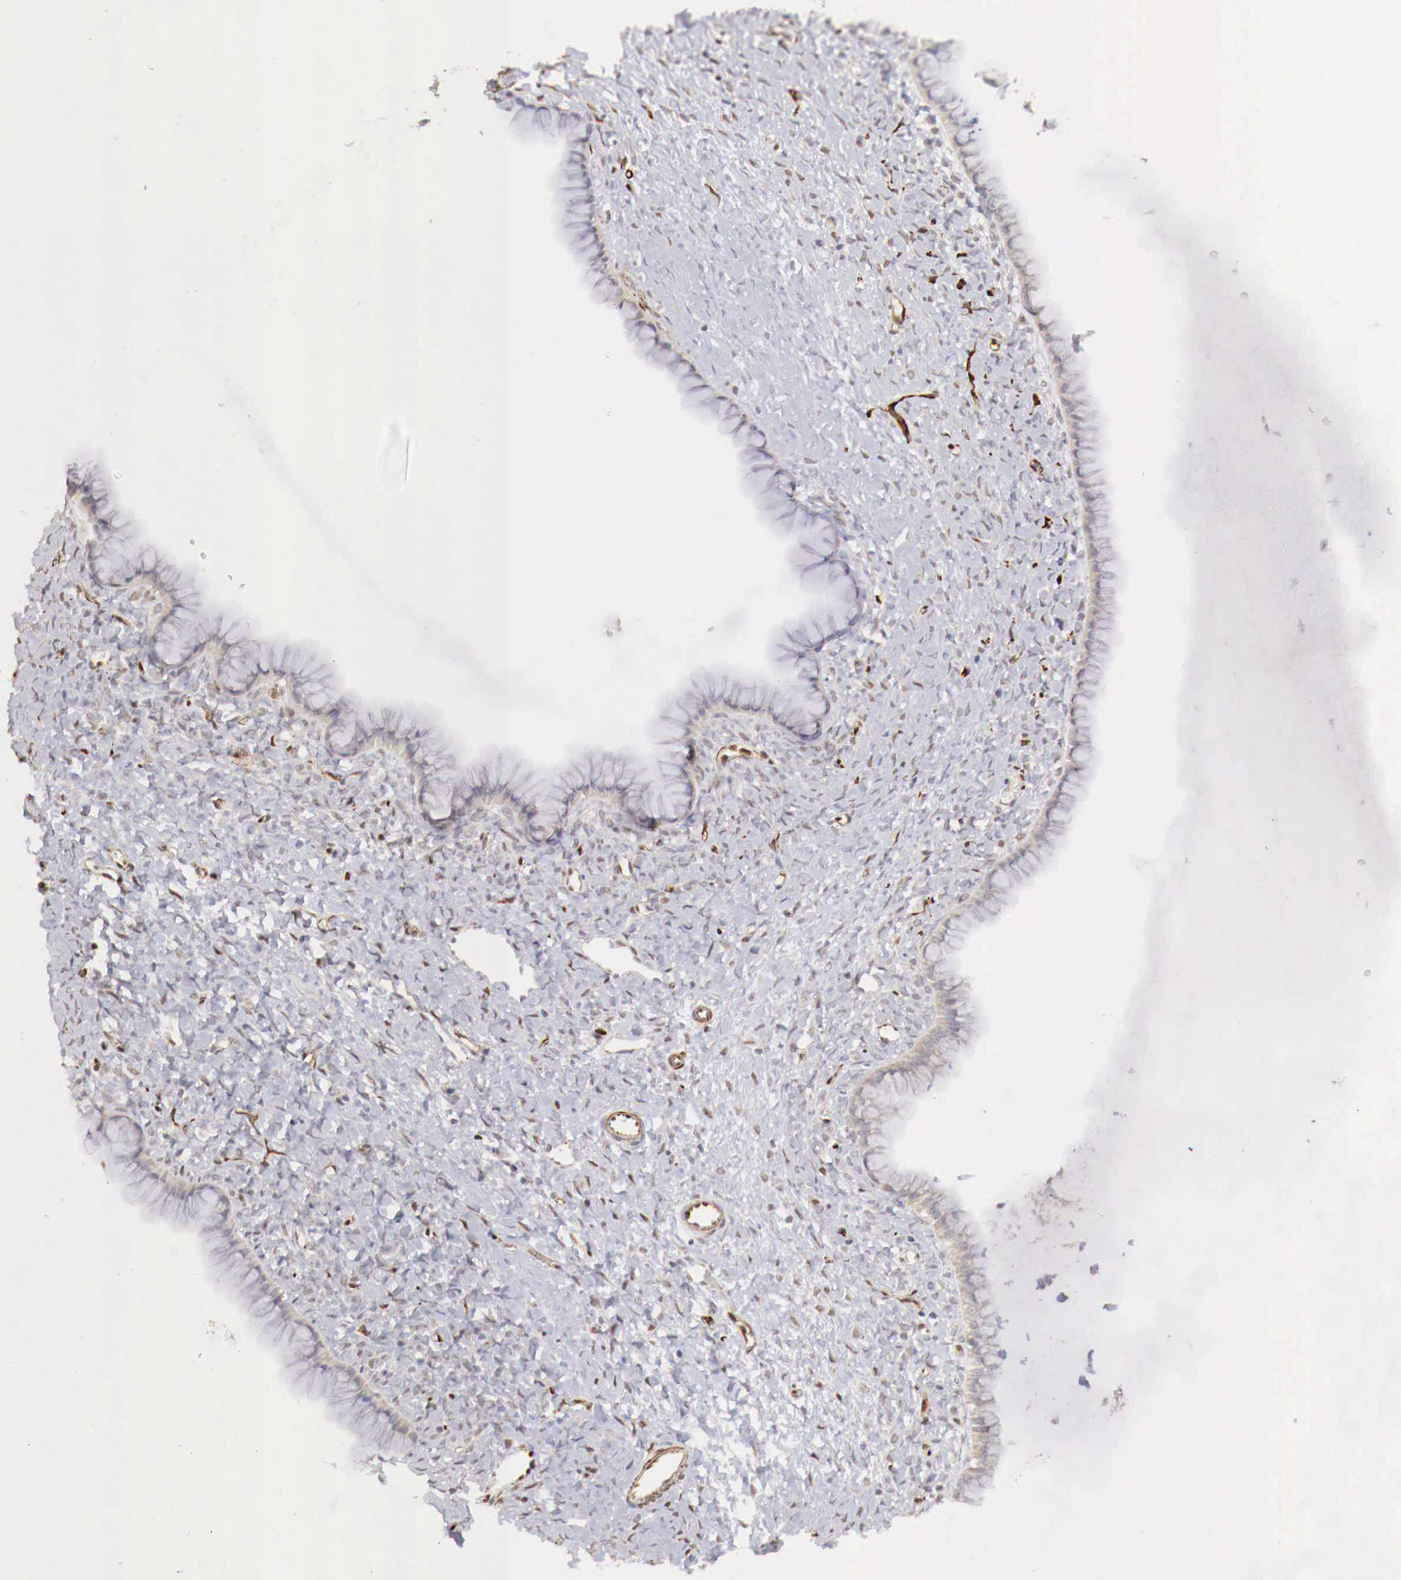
{"staining": {"intensity": "weak", "quantity": "25%-75%", "location": "cytoplasmic/membranous"}, "tissue": "ovarian cancer", "cell_type": "Tumor cells", "image_type": "cancer", "snomed": [{"axis": "morphology", "description": "Cystadenocarcinoma, mucinous, NOS"}, {"axis": "topography", "description": "Ovary"}], "caption": "Mucinous cystadenocarcinoma (ovarian) stained with DAB immunohistochemistry (IHC) shows low levels of weak cytoplasmic/membranous expression in about 25%-75% of tumor cells.", "gene": "WT1", "patient": {"sex": "female", "age": 25}}